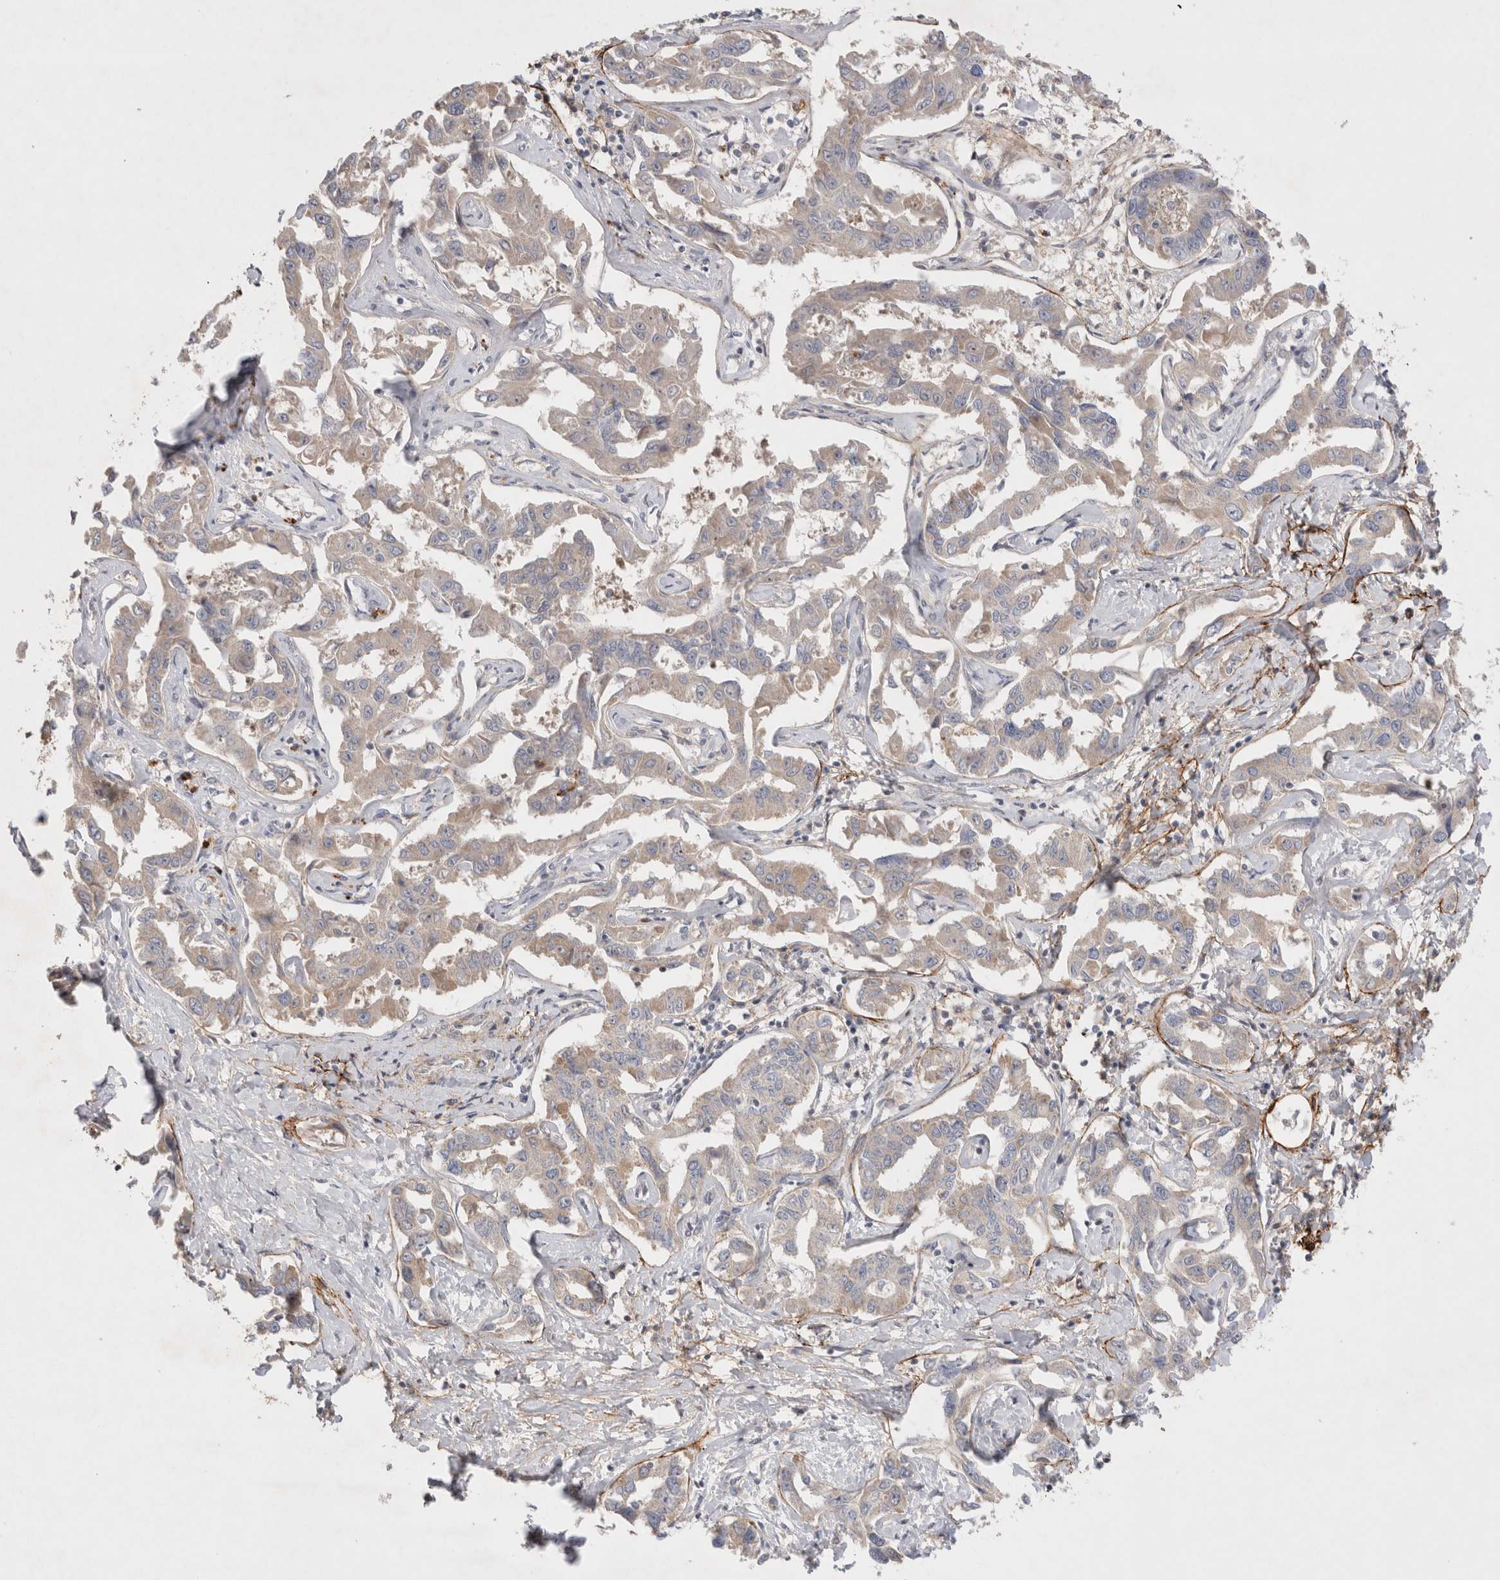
{"staining": {"intensity": "weak", "quantity": "<25%", "location": "cytoplasmic/membranous"}, "tissue": "liver cancer", "cell_type": "Tumor cells", "image_type": "cancer", "snomed": [{"axis": "morphology", "description": "Cholangiocarcinoma"}, {"axis": "topography", "description": "Liver"}], "caption": "Immunohistochemistry histopathology image of liver cholangiocarcinoma stained for a protein (brown), which displays no expression in tumor cells. (DAB (3,3'-diaminobenzidine) IHC with hematoxylin counter stain).", "gene": "GSDMB", "patient": {"sex": "male", "age": 59}}